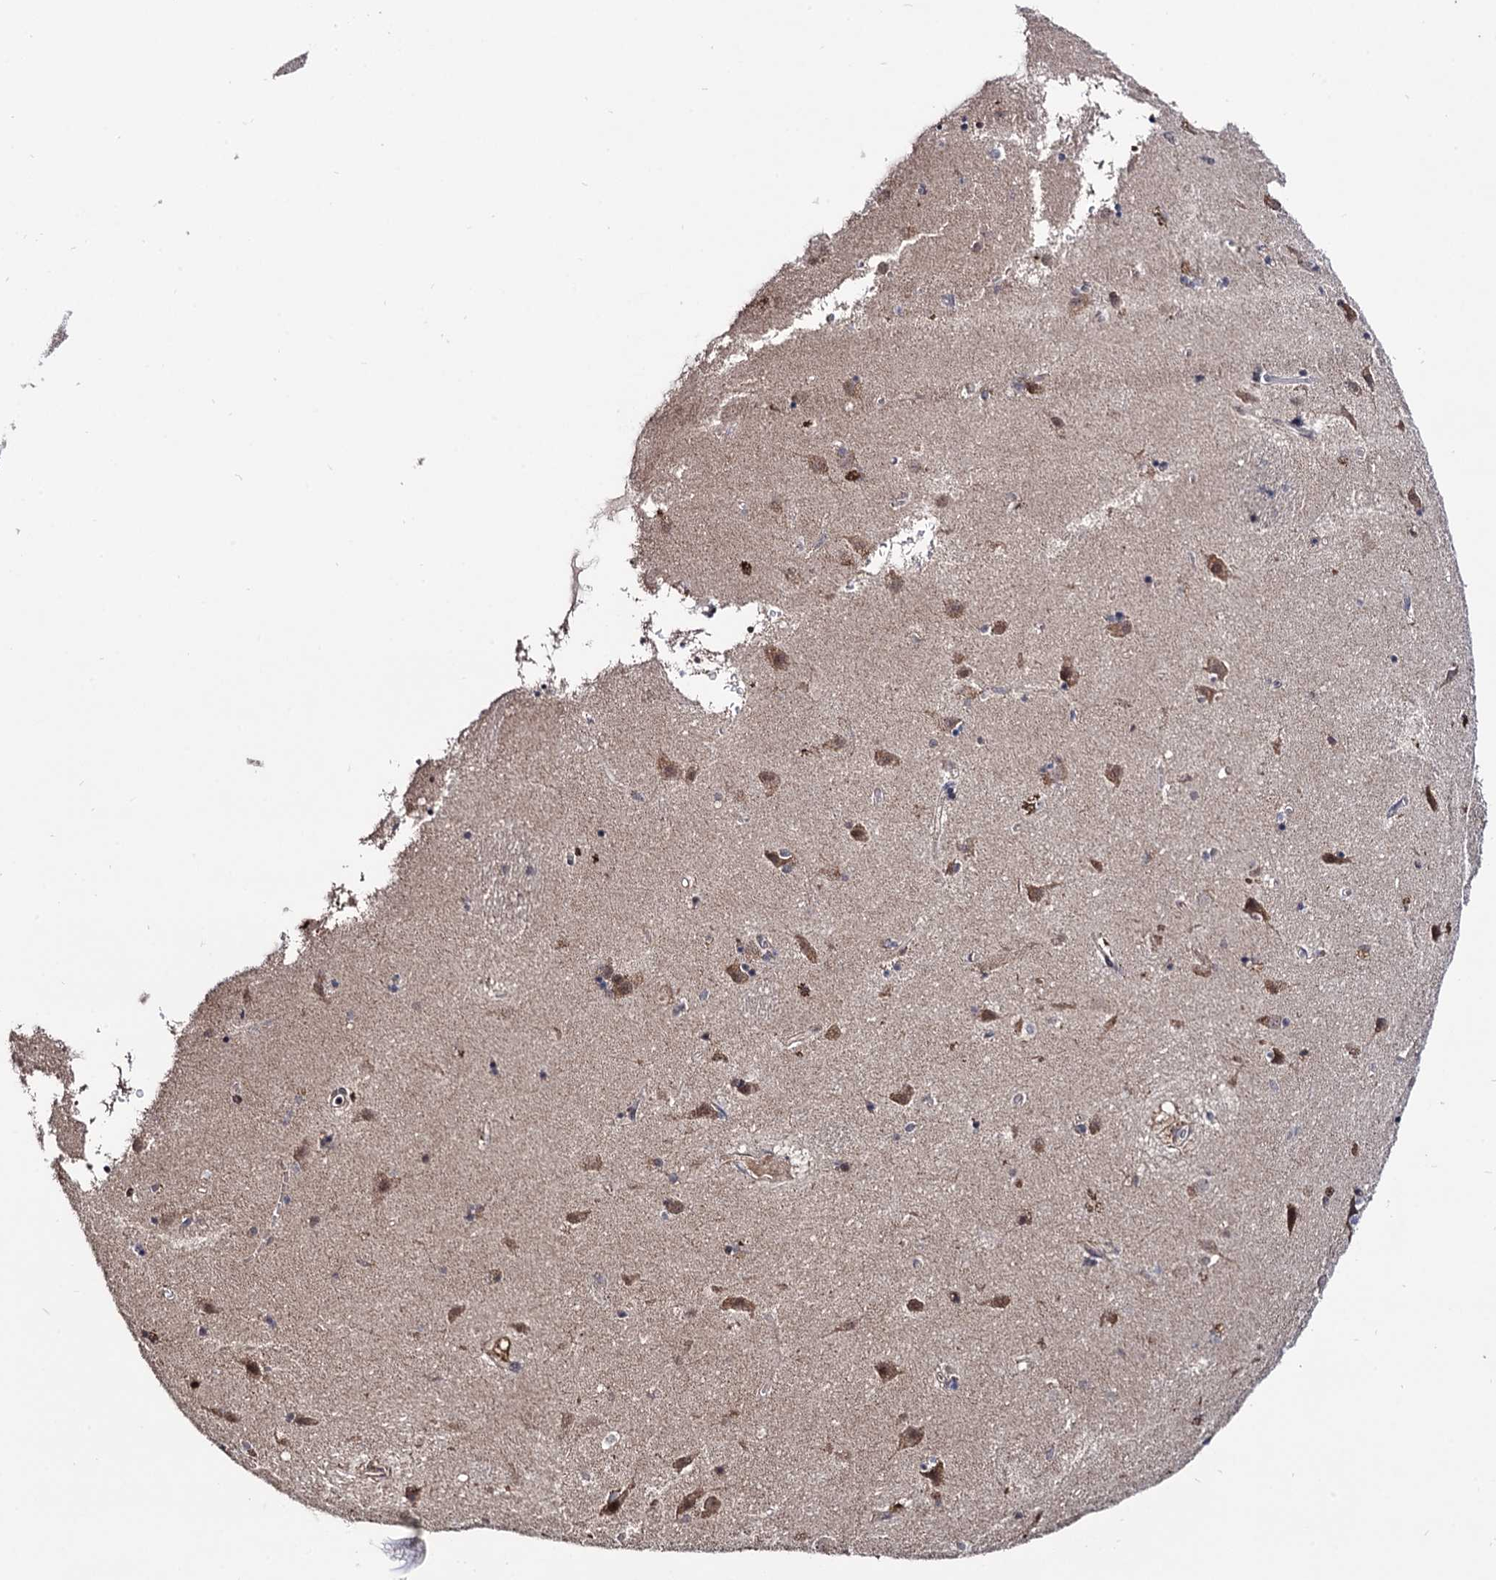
{"staining": {"intensity": "negative", "quantity": "none", "location": "none"}, "tissue": "caudate", "cell_type": "Glial cells", "image_type": "normal", "snomed": [{"axis": "morphology", "description": "Normal tissue, NOS"}, {"axis": "topography", "description": "Lateral ventricle wall"}], "caption": "The immunohistochemistry image has no significant positivity in glial cells of caudate. (DAB immunohistochemistry (IHC) with hematoxylin counter stain).", "gene": "MICAL2", "patient": {"sex": "male", "age": 70}}